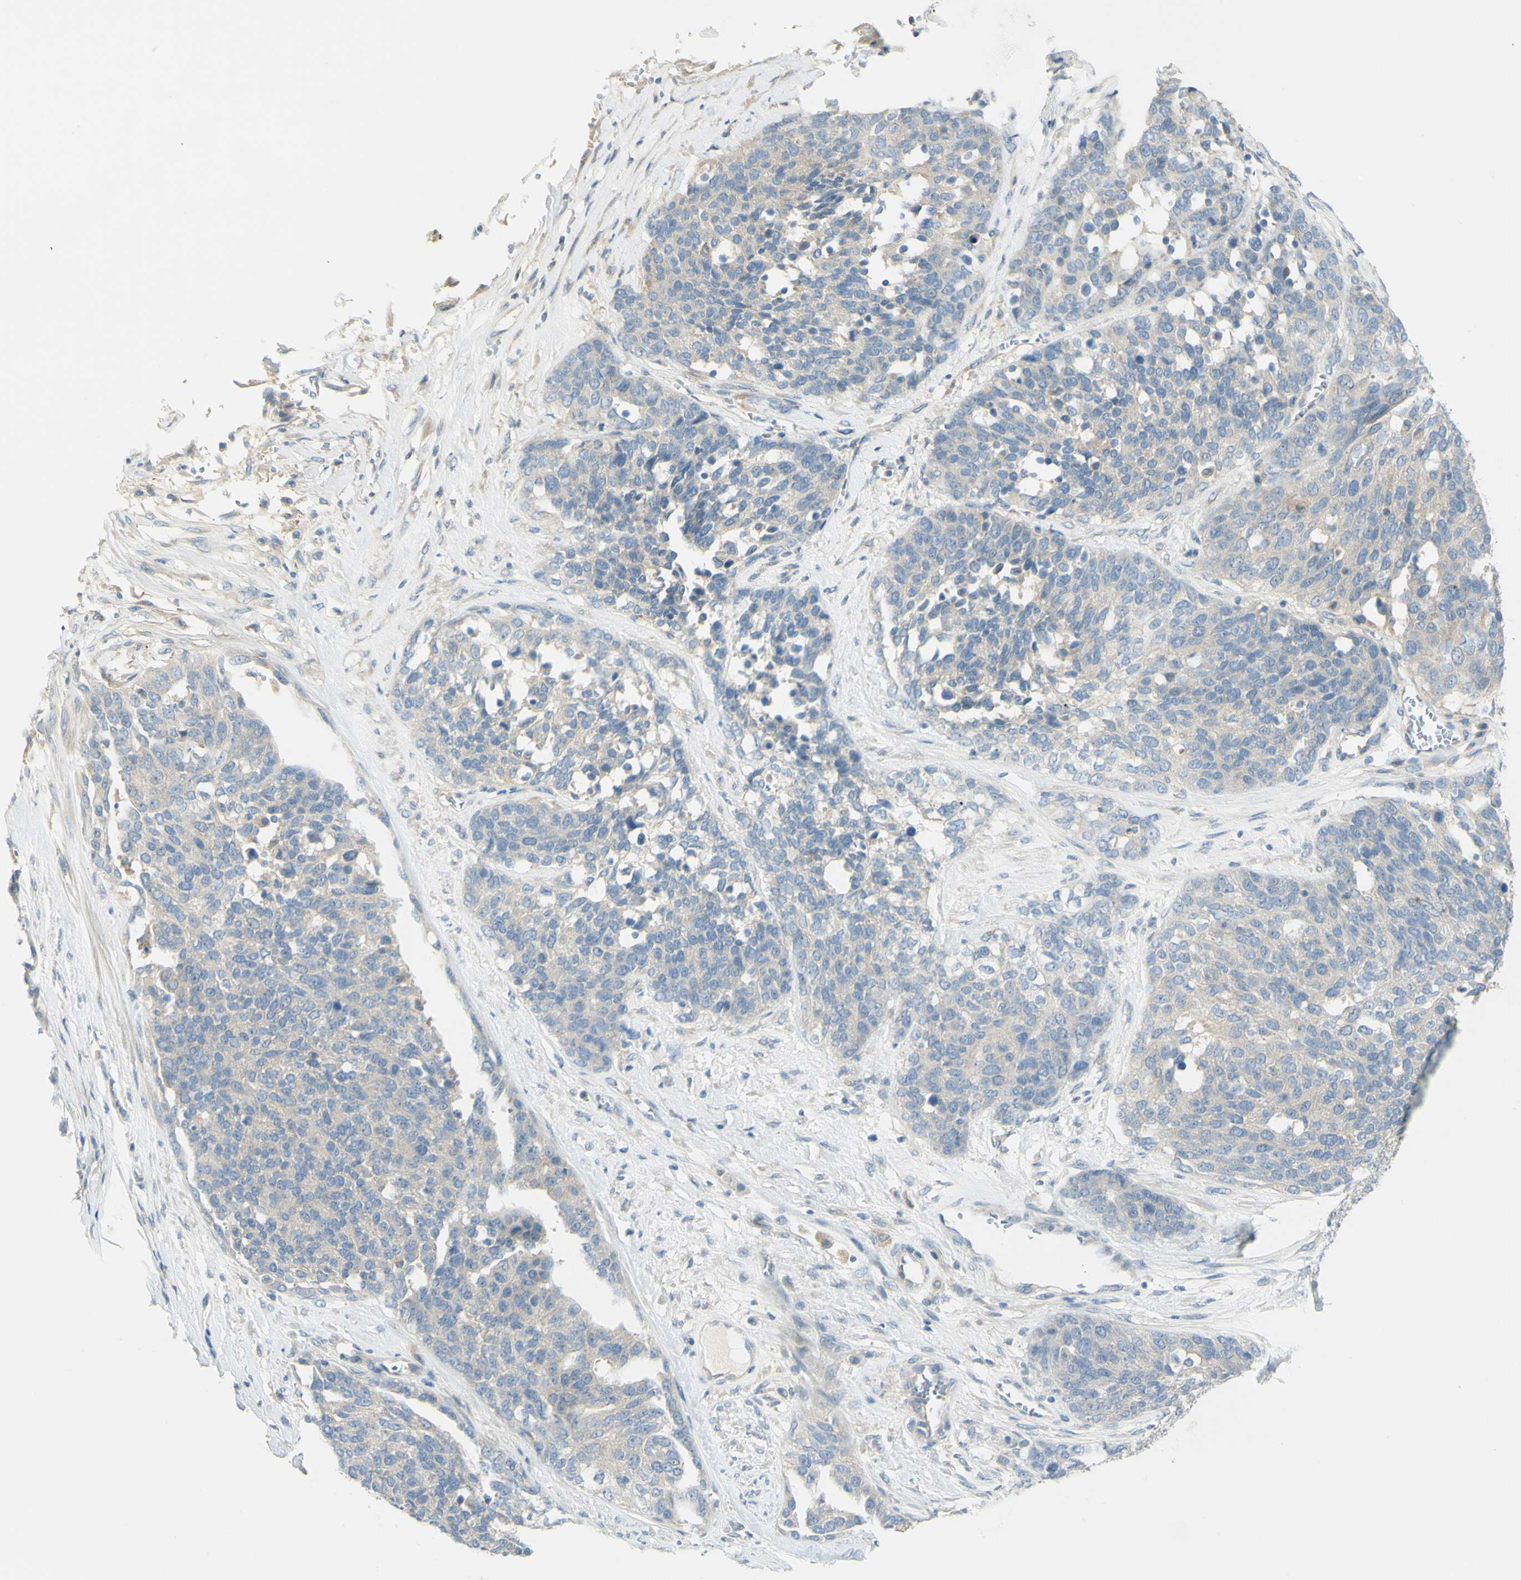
{"staining": {"intensity": "negative", "quantity": "none", "location": "none"}, "tissue": "ovarian cancer", "cell_type": "Tumor cells", "image_type": "cancer", "snomed": [{"axis": "morphology", "description": "Cystadenocarcinoma, serous, NOS"}, {"axis": "topography", "description": "Ovary"}], "caption": "The immunohistochemistry (IHC) photomicrograph has no significant positivity in tumor cells of ovarian serous cystadenocarcinoma tissue.", "gene": "GCNT3", "patient": {"sex": "female", "age": 44}}